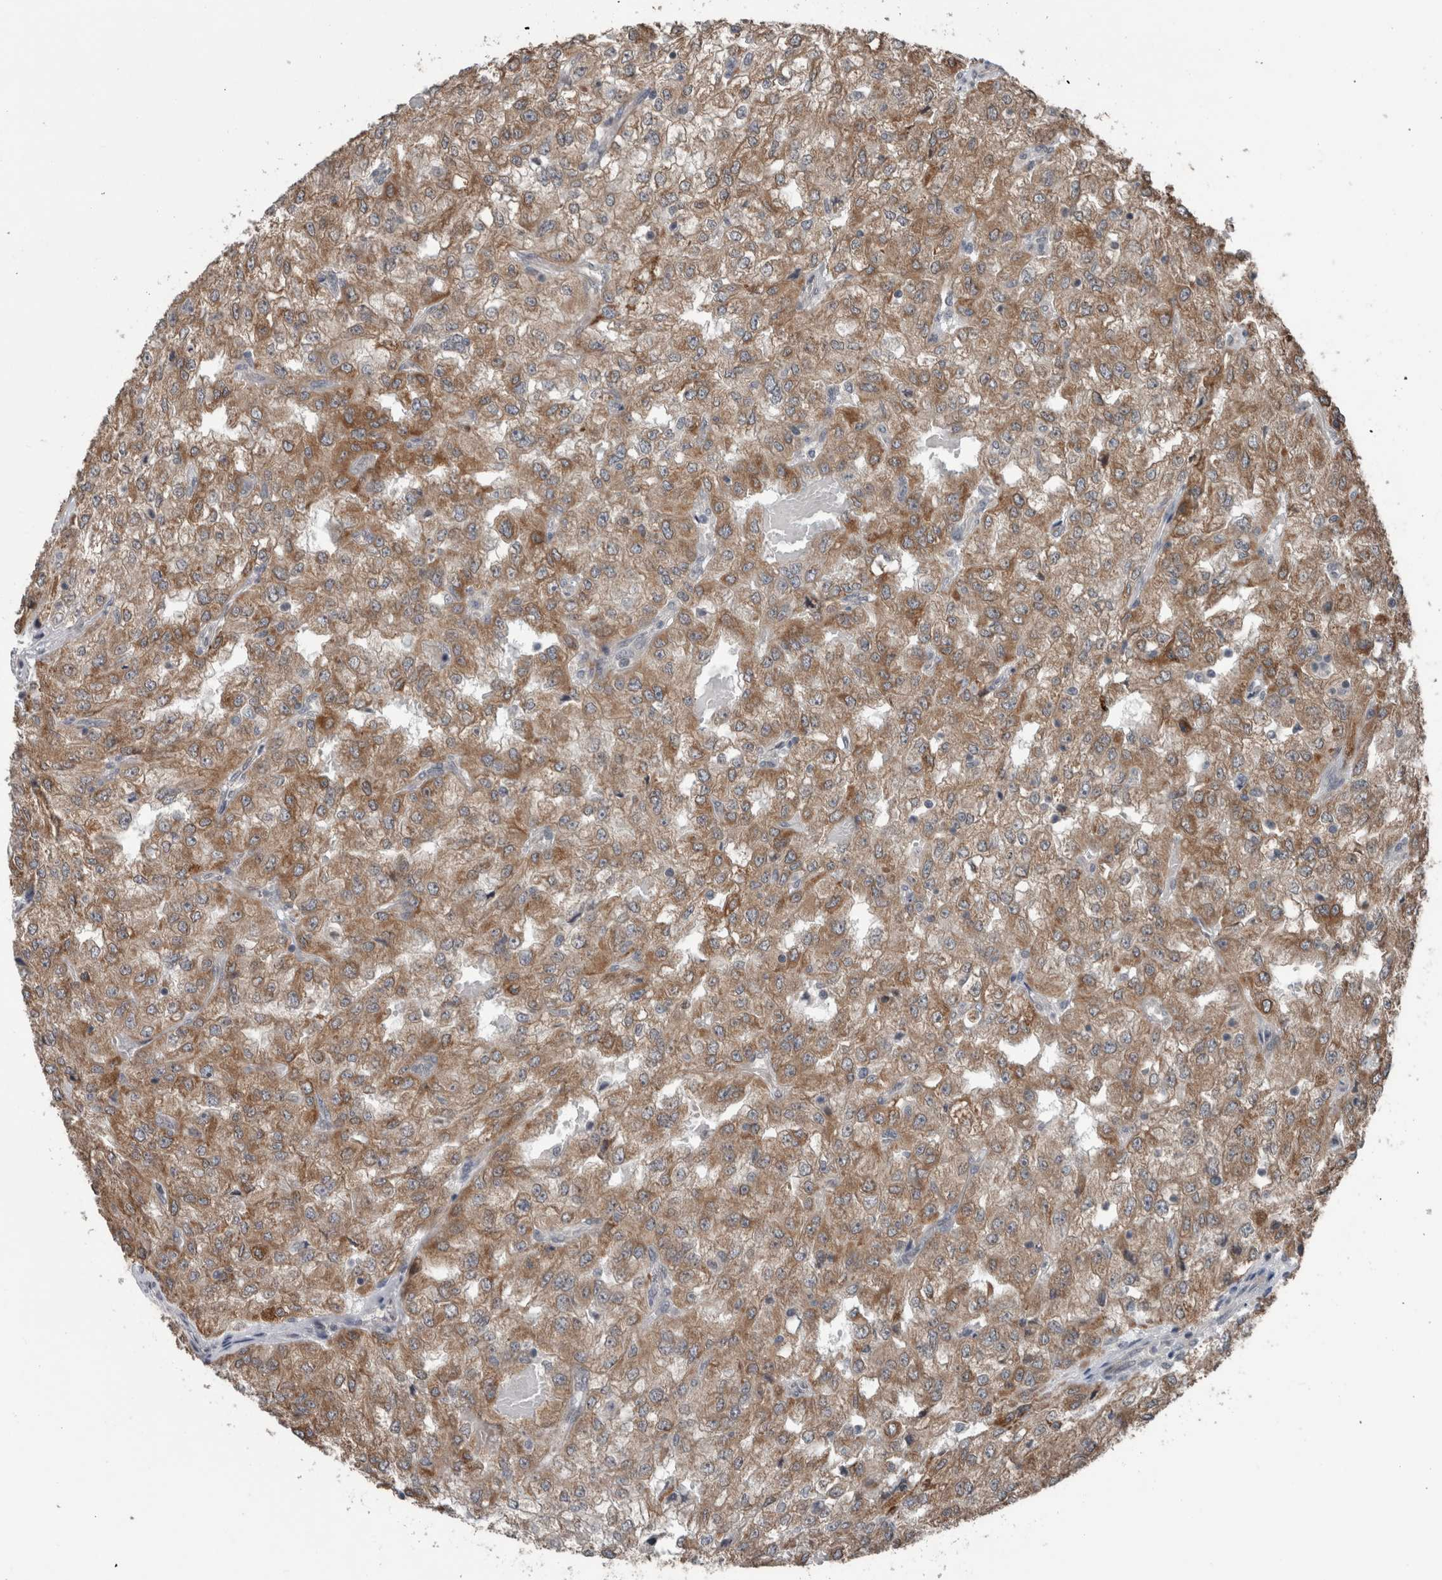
{"staining": {"intensity": "moderate", "quantity": ">75%", "location": "cytoplasmic/membranous"}, "tissue": "renal cancer", "cell_type": "Tumor cells", "image_type": "cancer", "snomed": [{"axis": "morphology", "description": "Adenocarcinoma, NOS"}, {"axis": "topography", "description": "Kidney"}], "caption": "Approximately >75% of tumor cells in human renal cancer (adenocarcinoma) demonstrate moderate cytoplasmic/membranous protein staining as visualized by brown immunohistochemical staining.", "gene": "ENY2", "patient": {"sex": "female", "age": 54}}